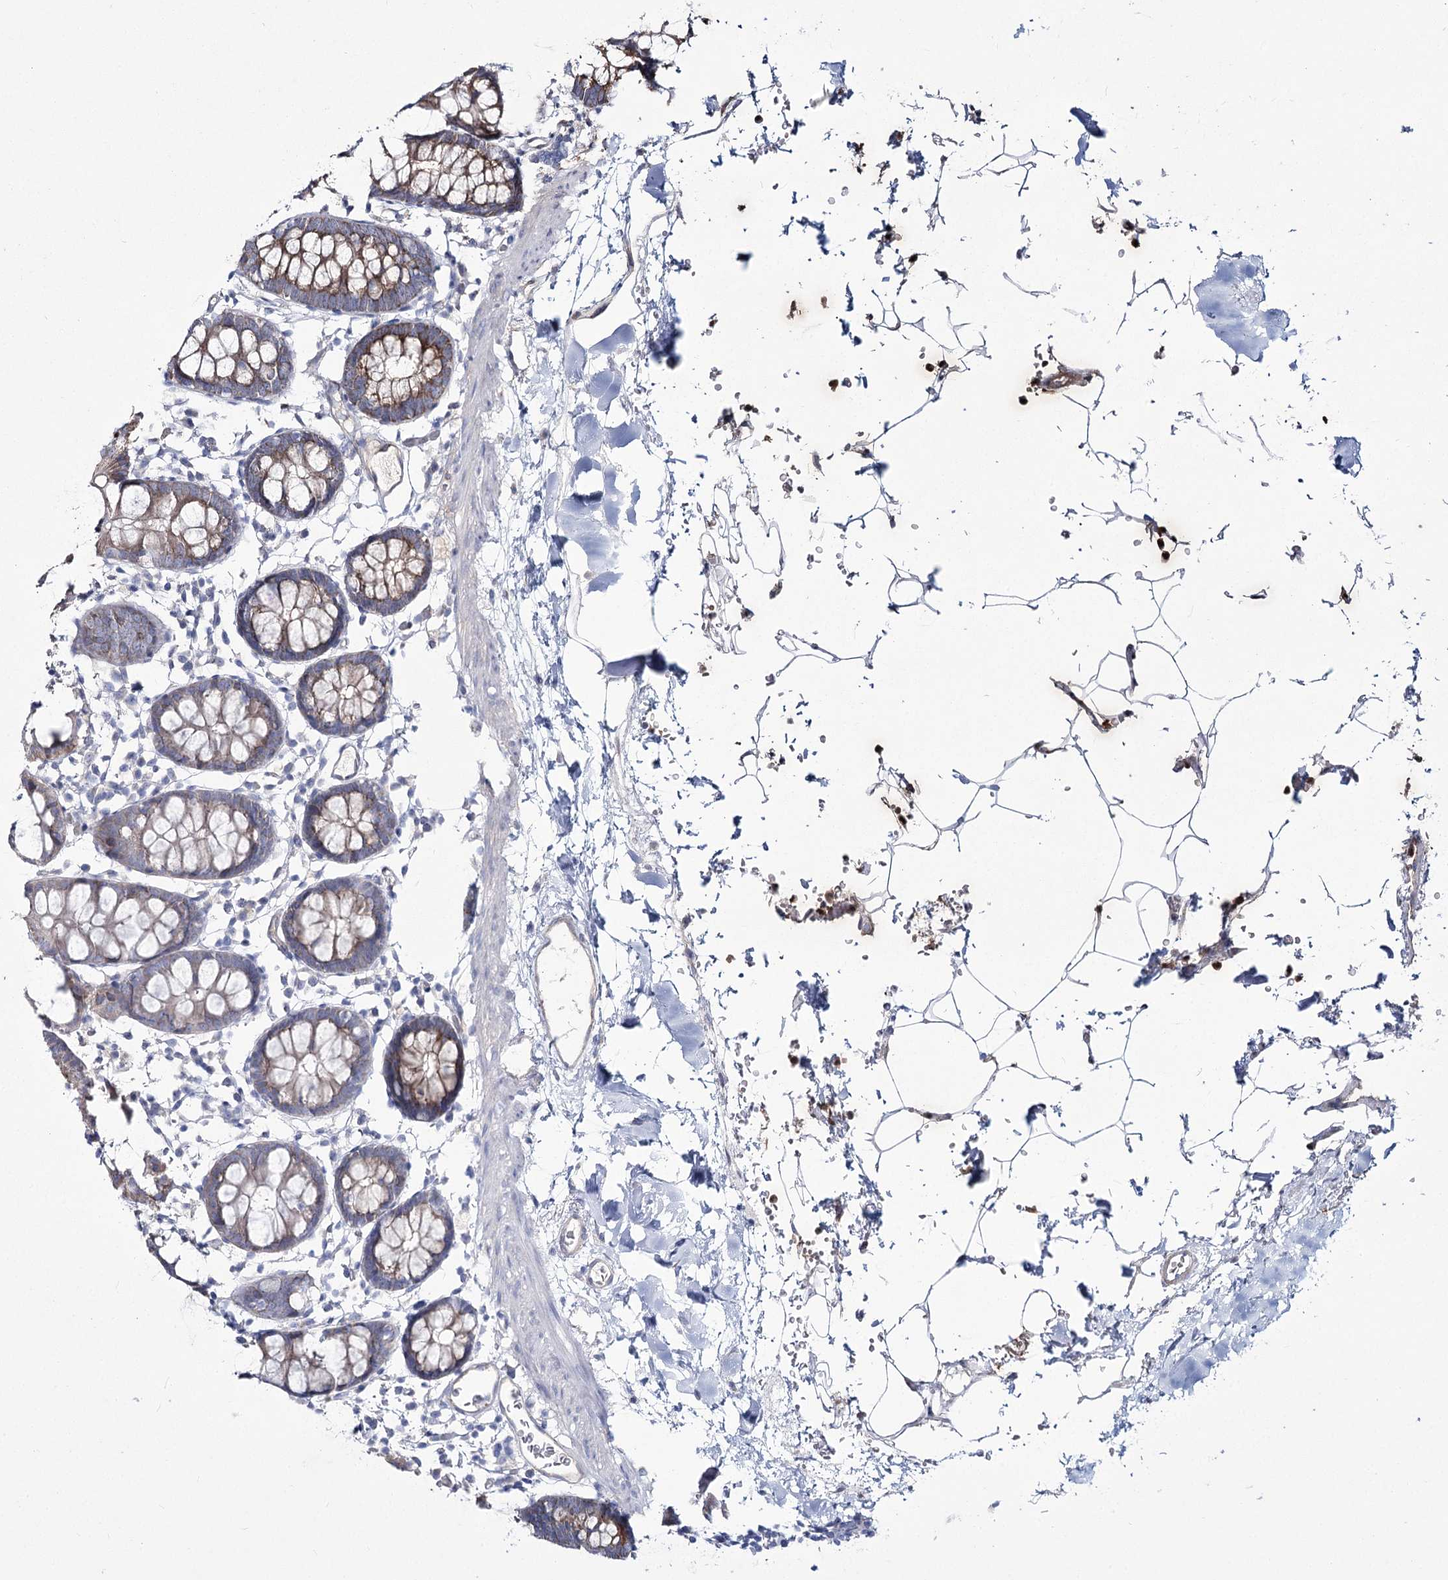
{"staining": {"intensity": "negative", "quantity": "none", "location": "none"}, "tissue": "colon", "cell_type": "Endothelial cells", "image_type": "normal", "snomed": [{"axis": "morphology", "description": "Normal tissue, NOS"}, {"axis": "topography", "description": "Colon"}], "caption": "An image of human colon is negative for staining in endothelial cells.", "gene": "ME3", "patient": {"sex": "male", "age": 75}}